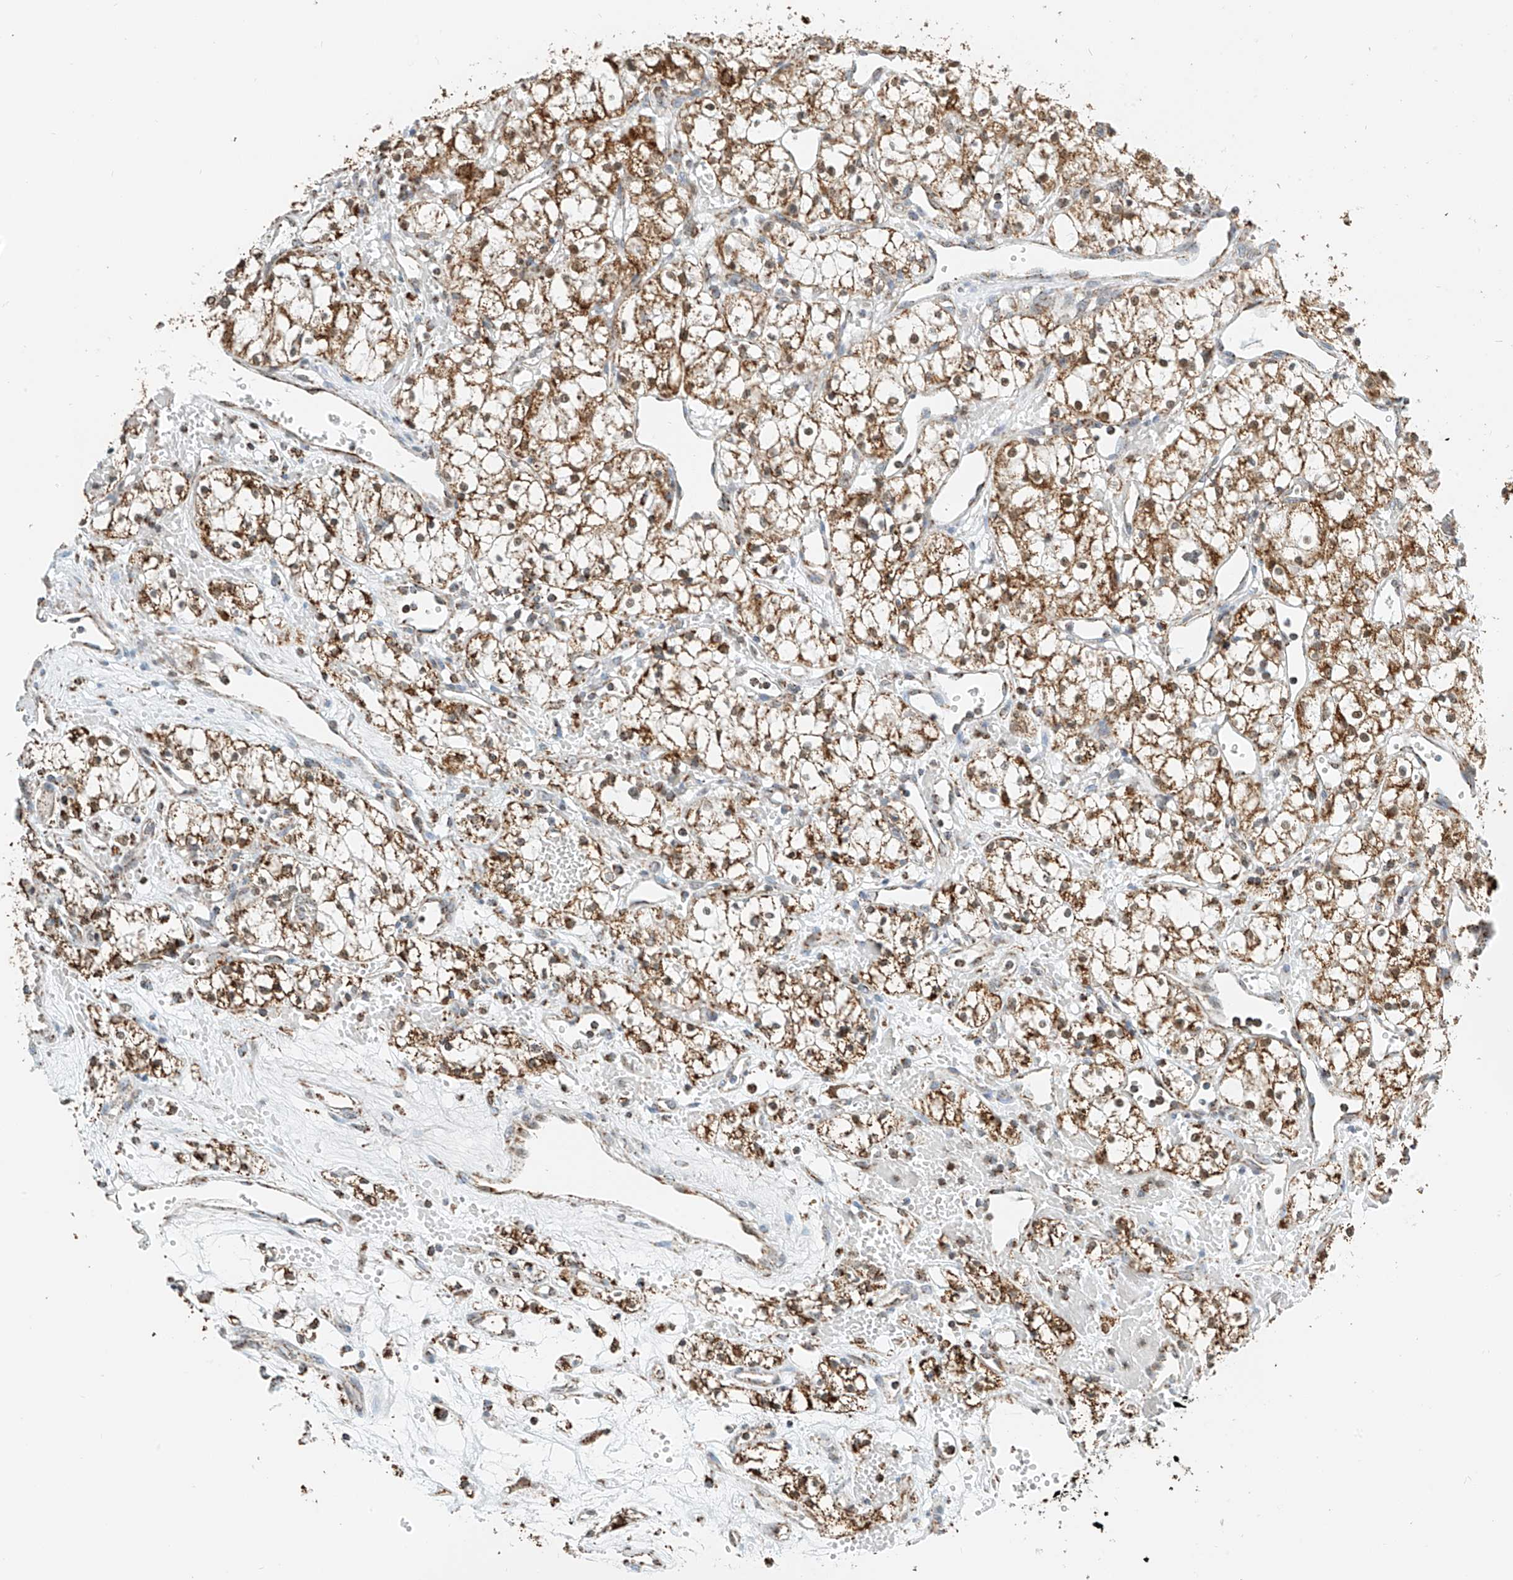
{"staining": {"intensity": "moderate", "quantity": ">75%", "location": "cytoplasmic/membranous"}, "tissue": "renal cancer", "cell_type": "Tumor cells", "image_type": "cancer", "snomed": [{"axis": "morphology", "description": "Adenocarcinoma, NOS"}, {"axis": "topography", "description": "Kidney"}], "caption": "A micrograph showing moderate cytoplasmic/membranous staining in about >75% of tumor cells in renal adenocarcinoma, as visualized by brown immunohistochemical staining.", "gene": "PPA2", "patient": {"sex": "male", "age": 59}}